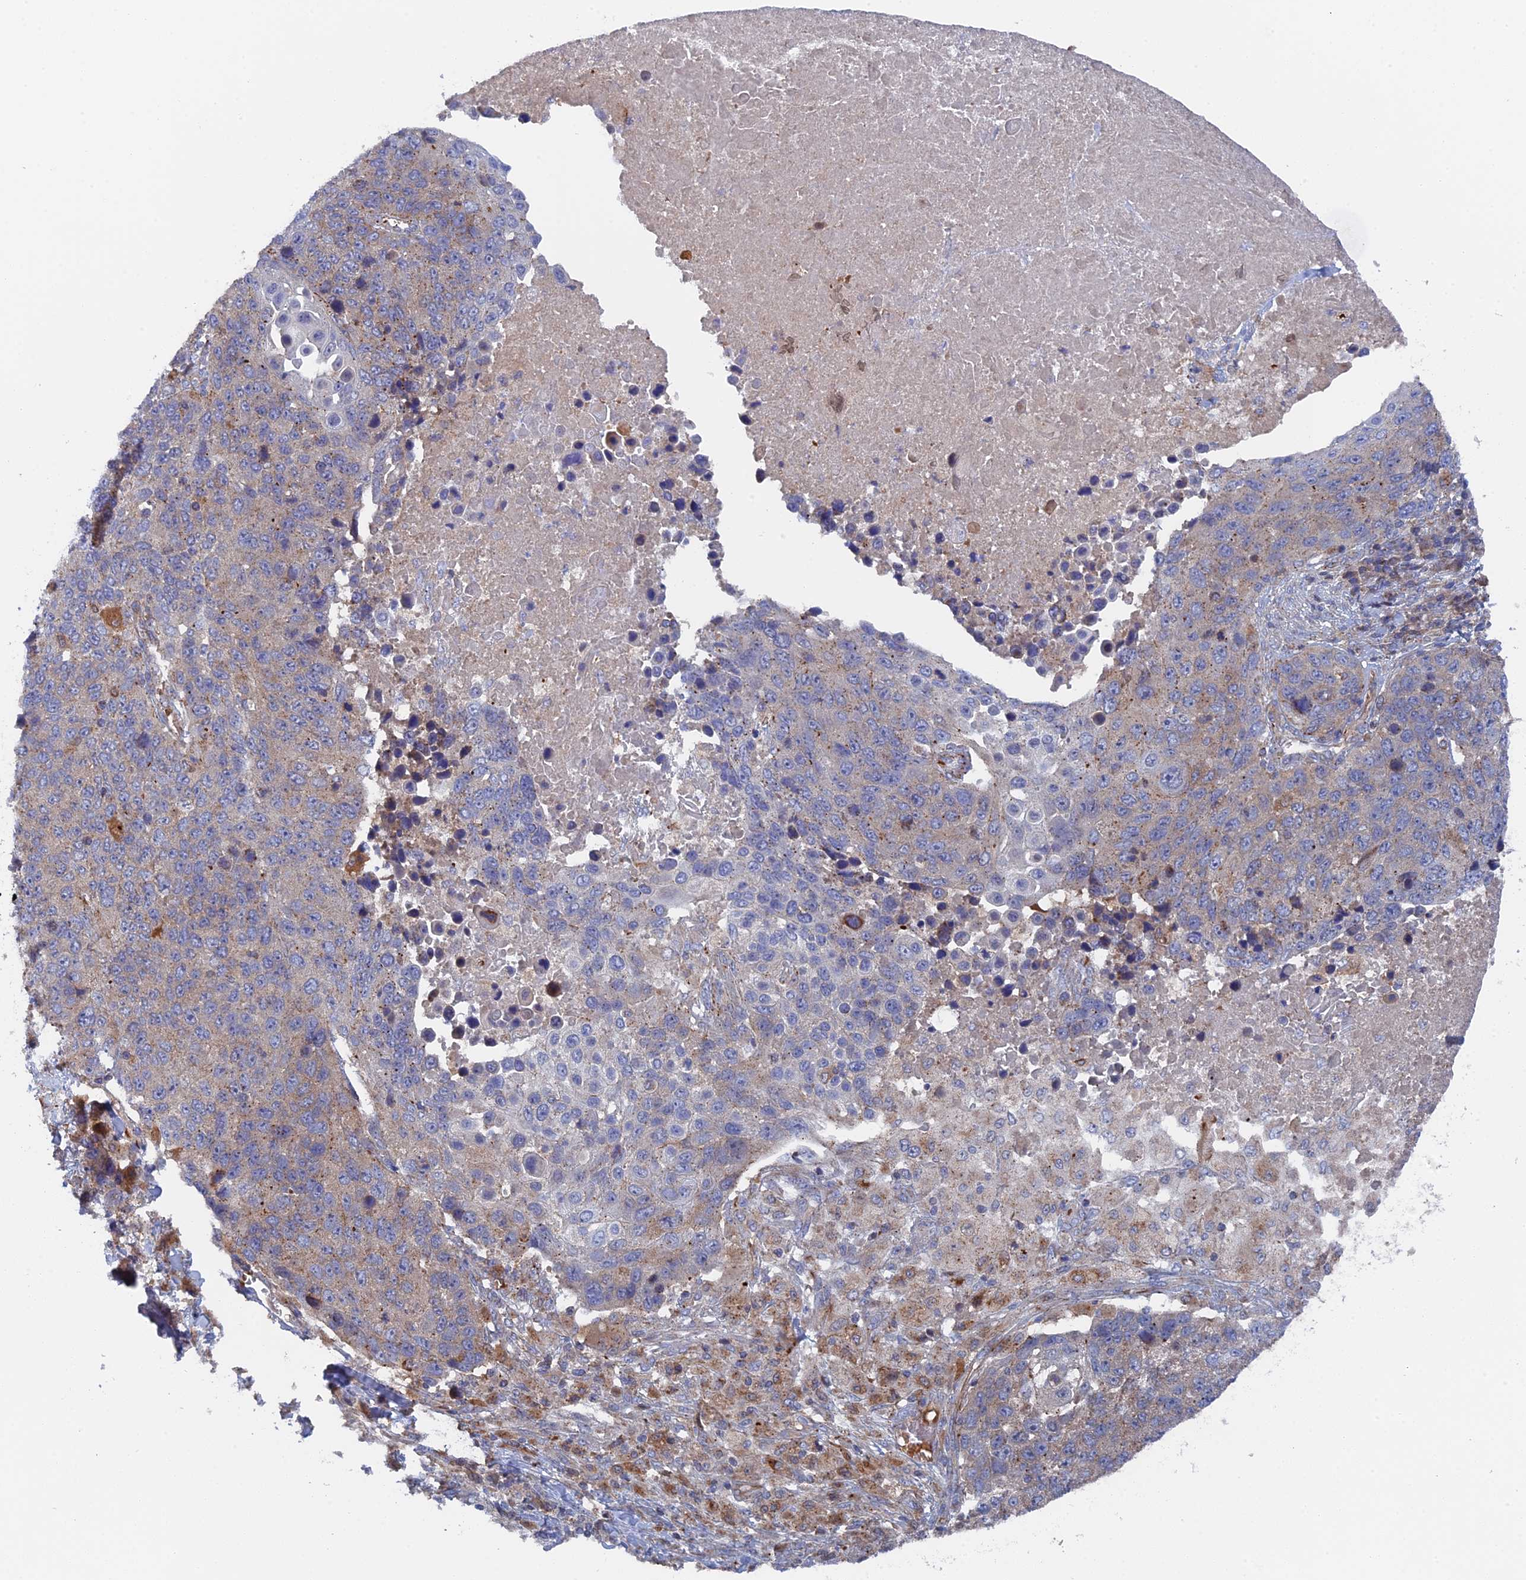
{"staining": {"intensity": "weak", "quantity": "25%-75%", "location": "cytoplasmic/membranous"}, "tissue": "lung cancer", "cell_type": "Tumor cells", "image_type": "cancer", "snomed": [{"axis": "morphology", "description": "Normal tissue, NOS"}, {"axis": "morphology", "description": "Squamous cell carcinoma, NOS"}, {"axis": "topography", "description": "Lymph node"}, {"axis": "topography", "description": "Lung"}], "caption": "Immunohistochemistry of squamous cell carcinoma (lung) demonstrates low levels of weak cytoplasmic/membranous expression in about 25%-75% of tumor cells. The staining was performed using DAB to visualize the protein expression in brown, while the nuclei were stained in blue with hematoxylin (Magnification: 20x).", "gene": "SMG9", "patient": {"sex": "male", "age": 66}}